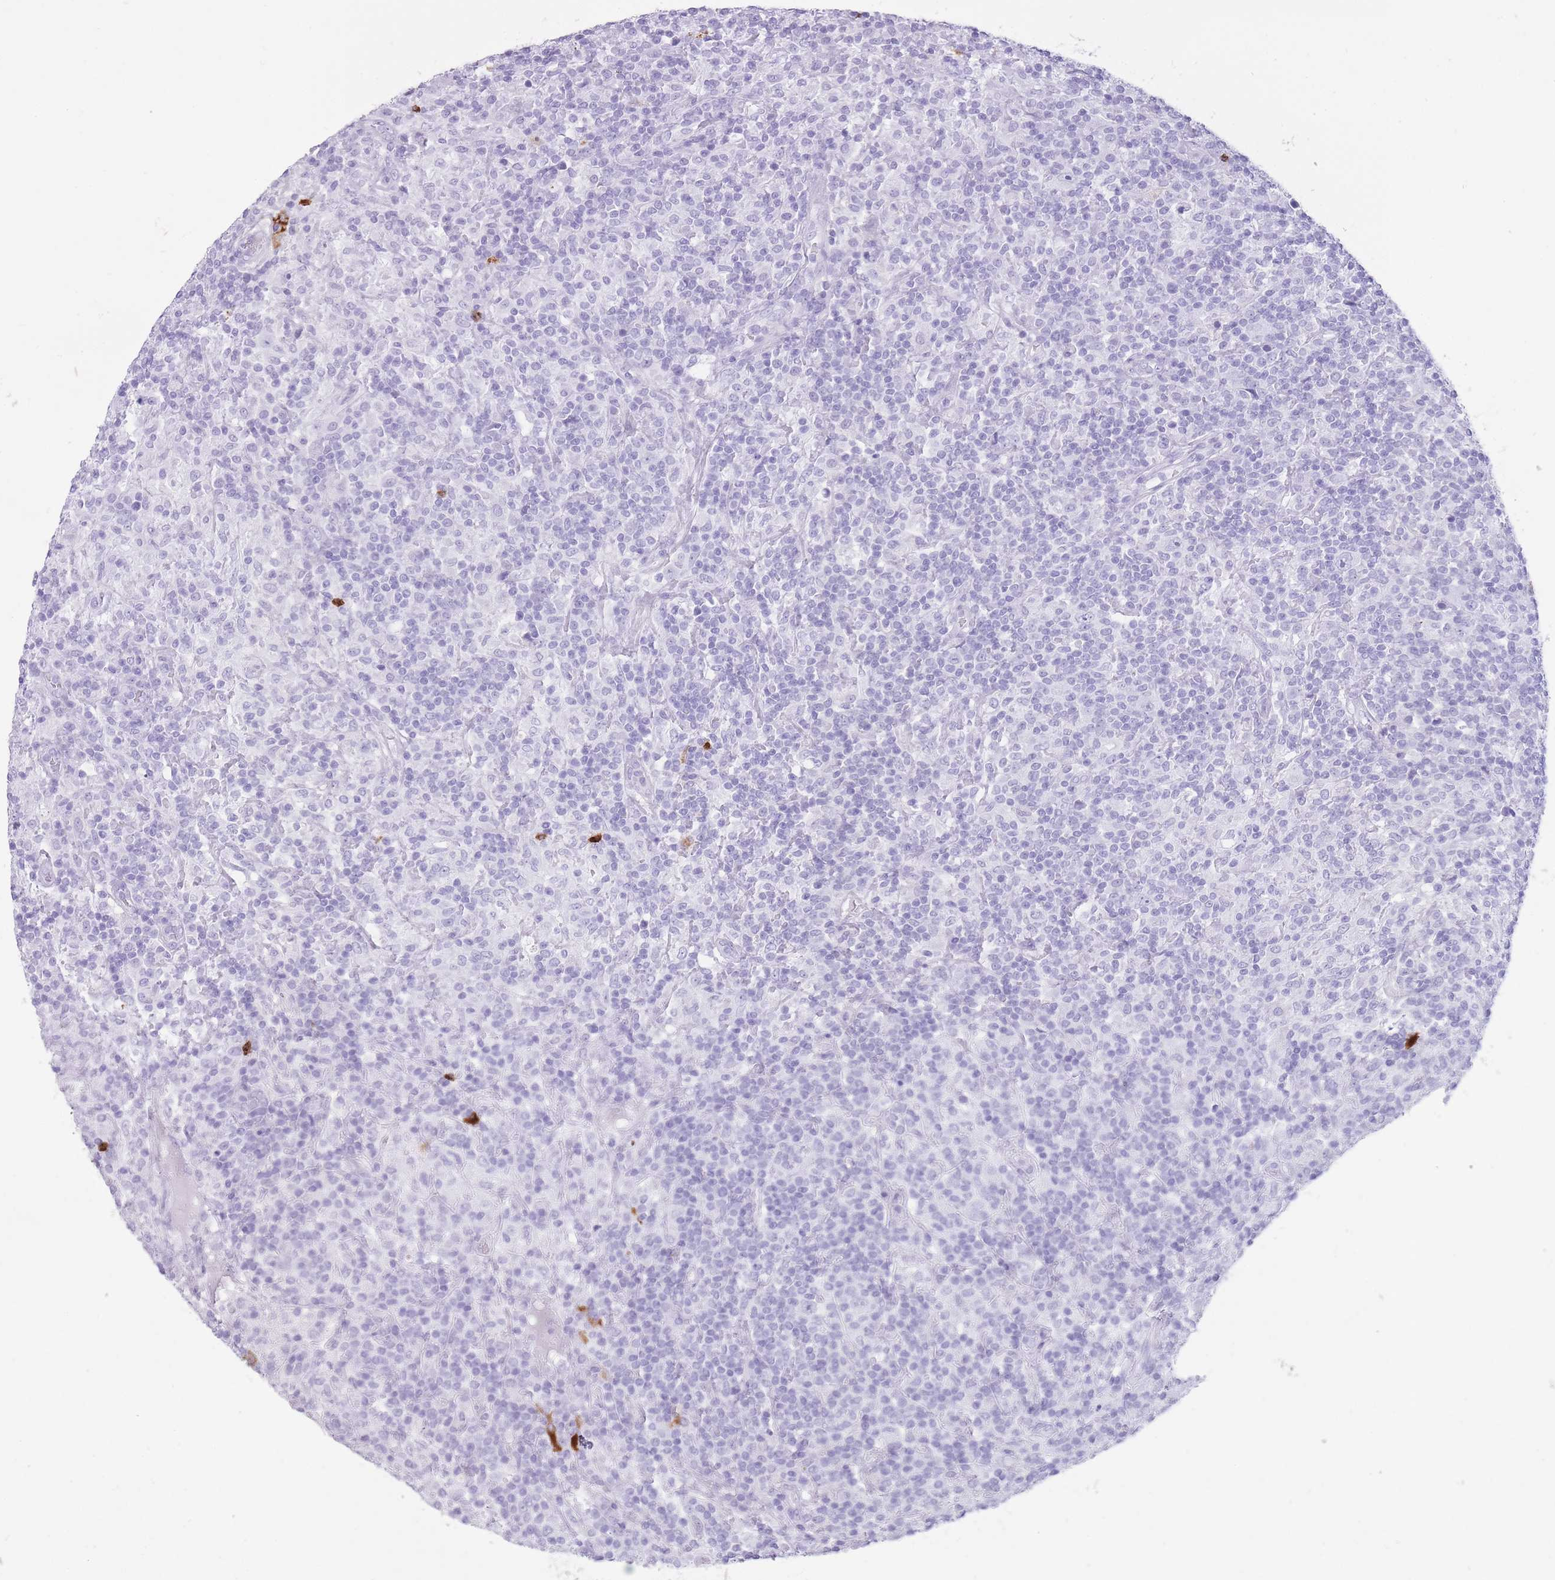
{"staining": {"intensity": "negative", "quantity": "none", "location": "none"}, "tissue": "lymphoma", "cell_type": "Tumor cells", "image_type": "cancer", "snomed": [{"axis": "morphology", "description": "Hodgkin's disease, NOS"}, {"axis": "topography", "description": "Lymph node"}], "caption": "High power microscopy image of an immunohistochemistry (IHC) image of lymphoma, revealing no significant expression in tumor cells.", "gene": "OR4F21", "patient": {"sex": "male", "age": 70}}